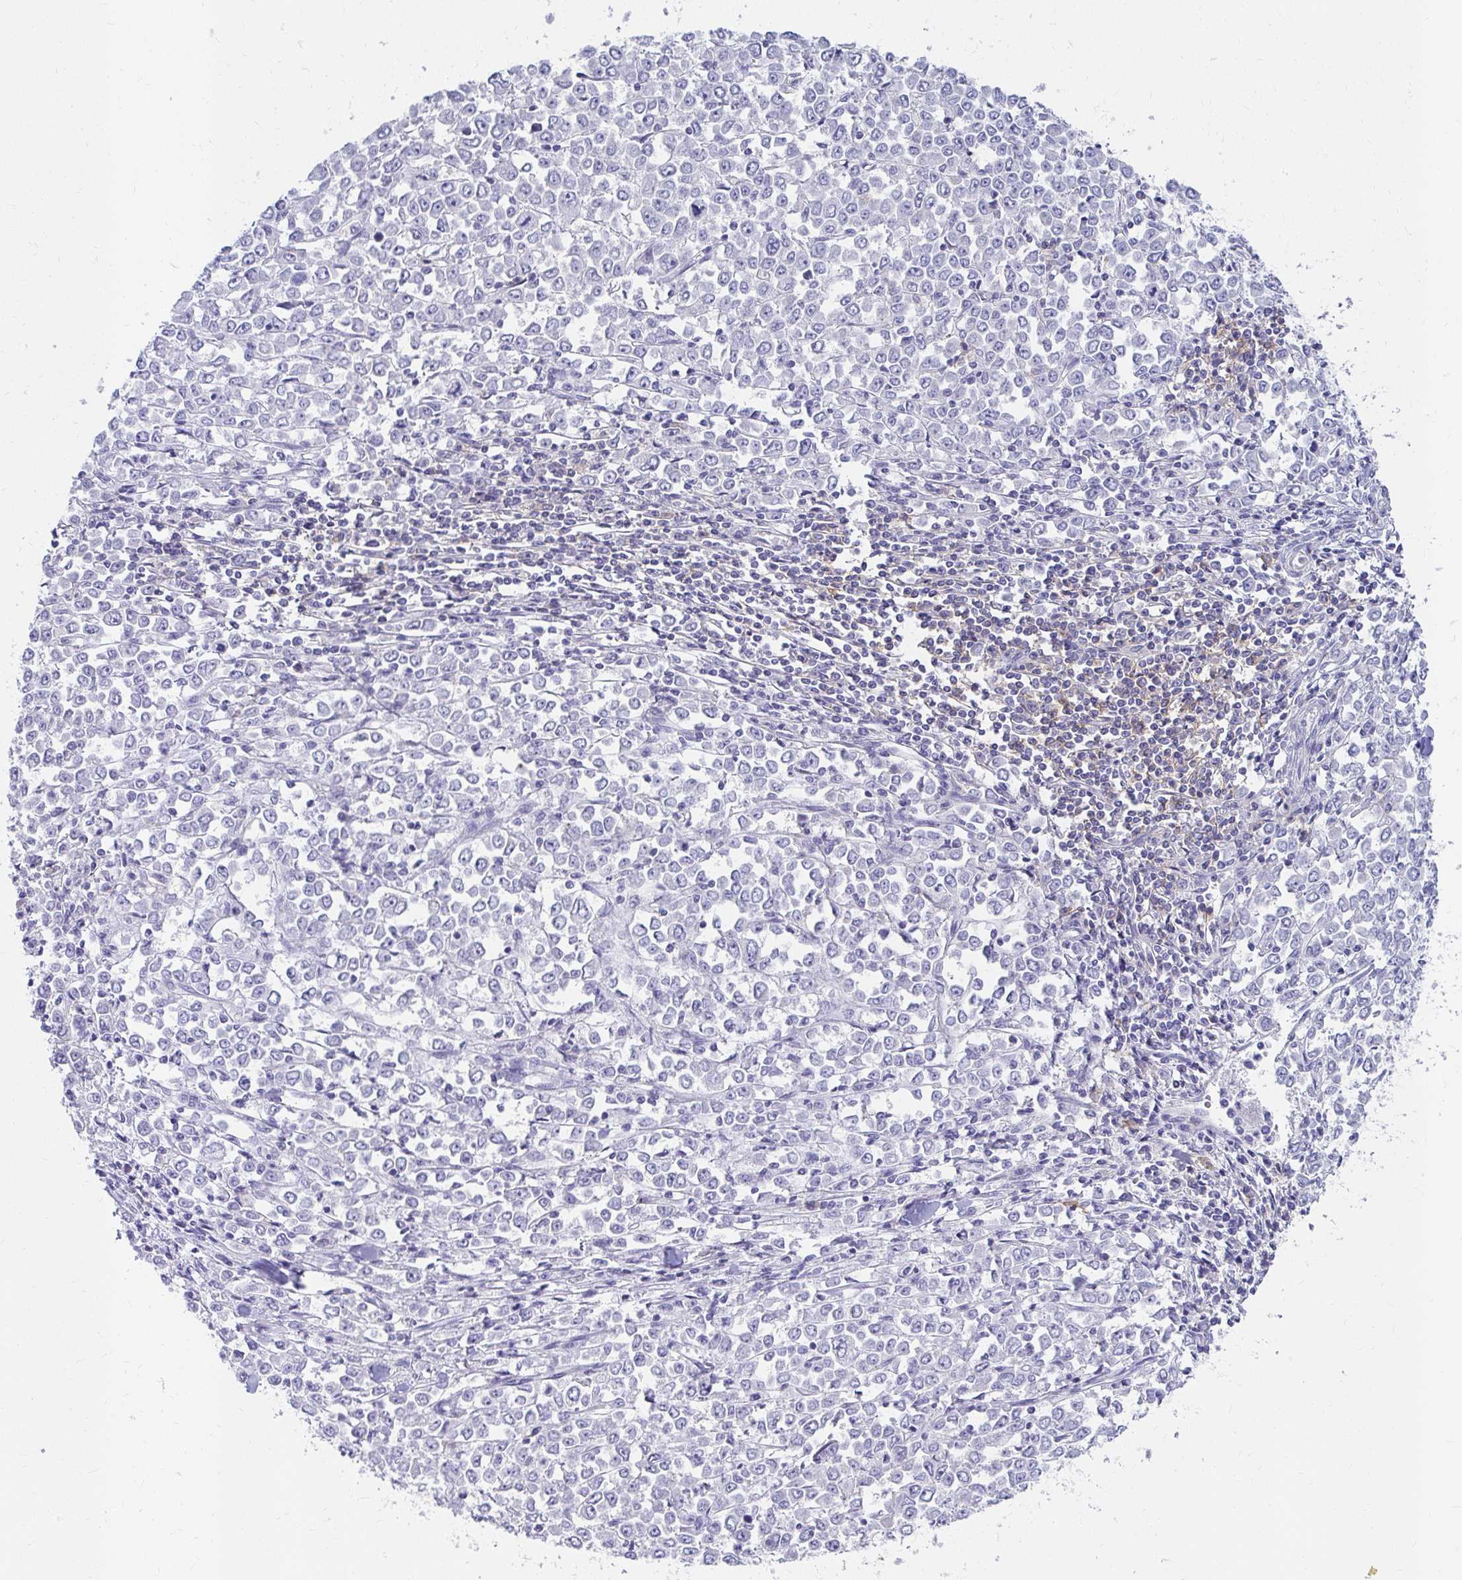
{"staining": {"intensity": "negative", "quantity": "none", "location": "none"}, "tissue": "stomach cancer", "cell_type": "Tumor cells", "image_type": "cancer", "snomed": [{"axis": "morphology", "description": "Adenocarcinoma, NOS"}, {"axis": "topography", "description": "Stomach, upper"}], "caption": "A micrograph of human stomach adenocarcinoma is negative for staining in tumor cells.", "gene": "C19orf81", "patient": {"sex": "male", "age": 70}}